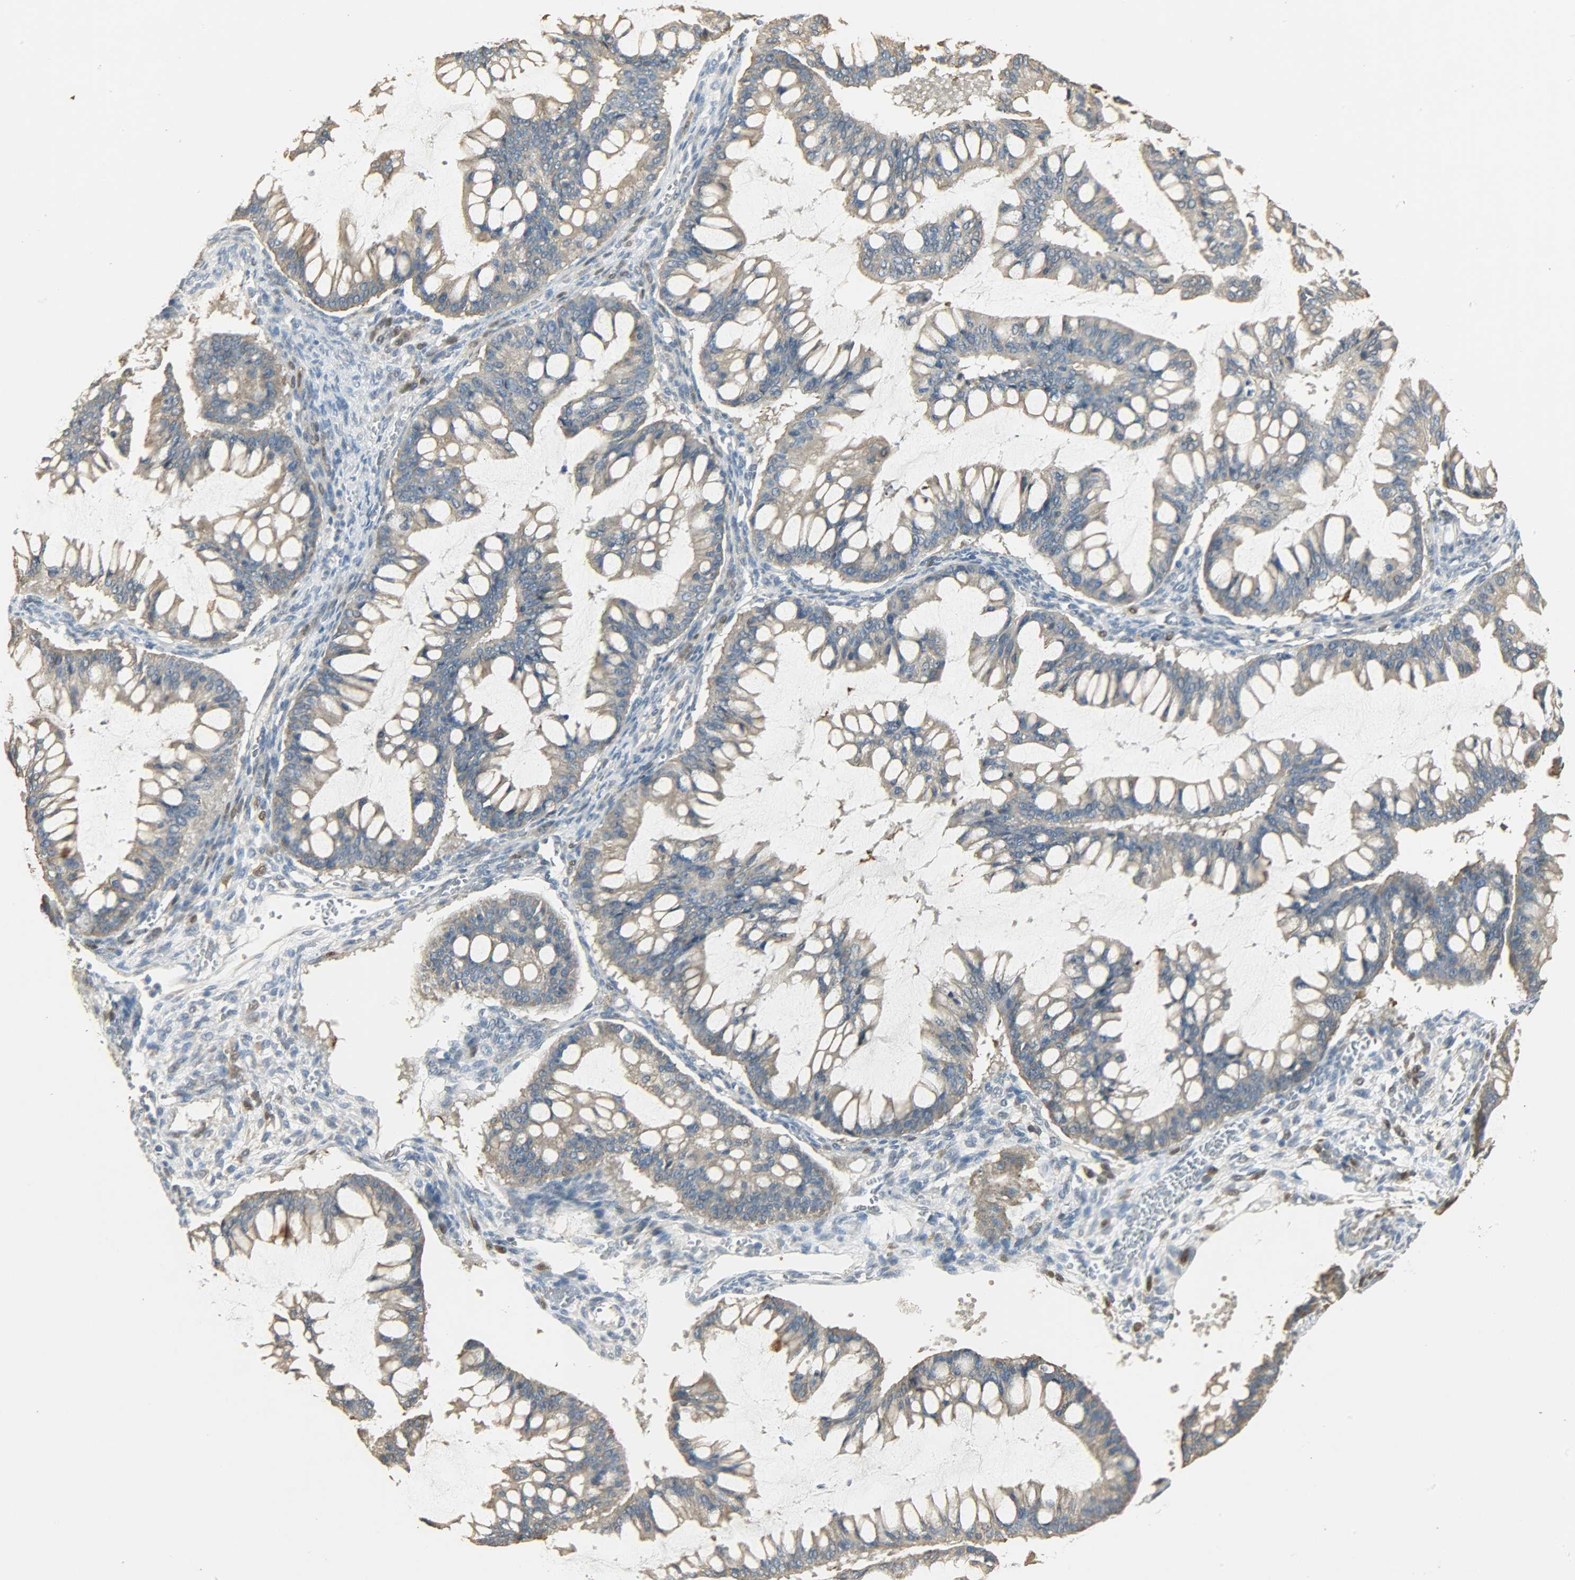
{"staining": {"intensity": "moderate", "quantity": ">75%", "location": "cytoplasmic/membranous"}, "tissue": "ovarian cancer", "cell_type": "Tumor cells", "image_type": "cancer", "snomed": [{"axis": "morphology", "description": "Cystadenocarcinoma, mucinous, NOS"}, {"axis": "topography", "description": "Ovary"}], "caption": "Protein staining by IHC demonstrates moderate cytoplasmic/membranous staining in about >75% of tumor cells in ovarian cancer (mucinous cystadenocarcinoma).", "gene": "USP13", "patient": {"sex": "female", "age": 73}}